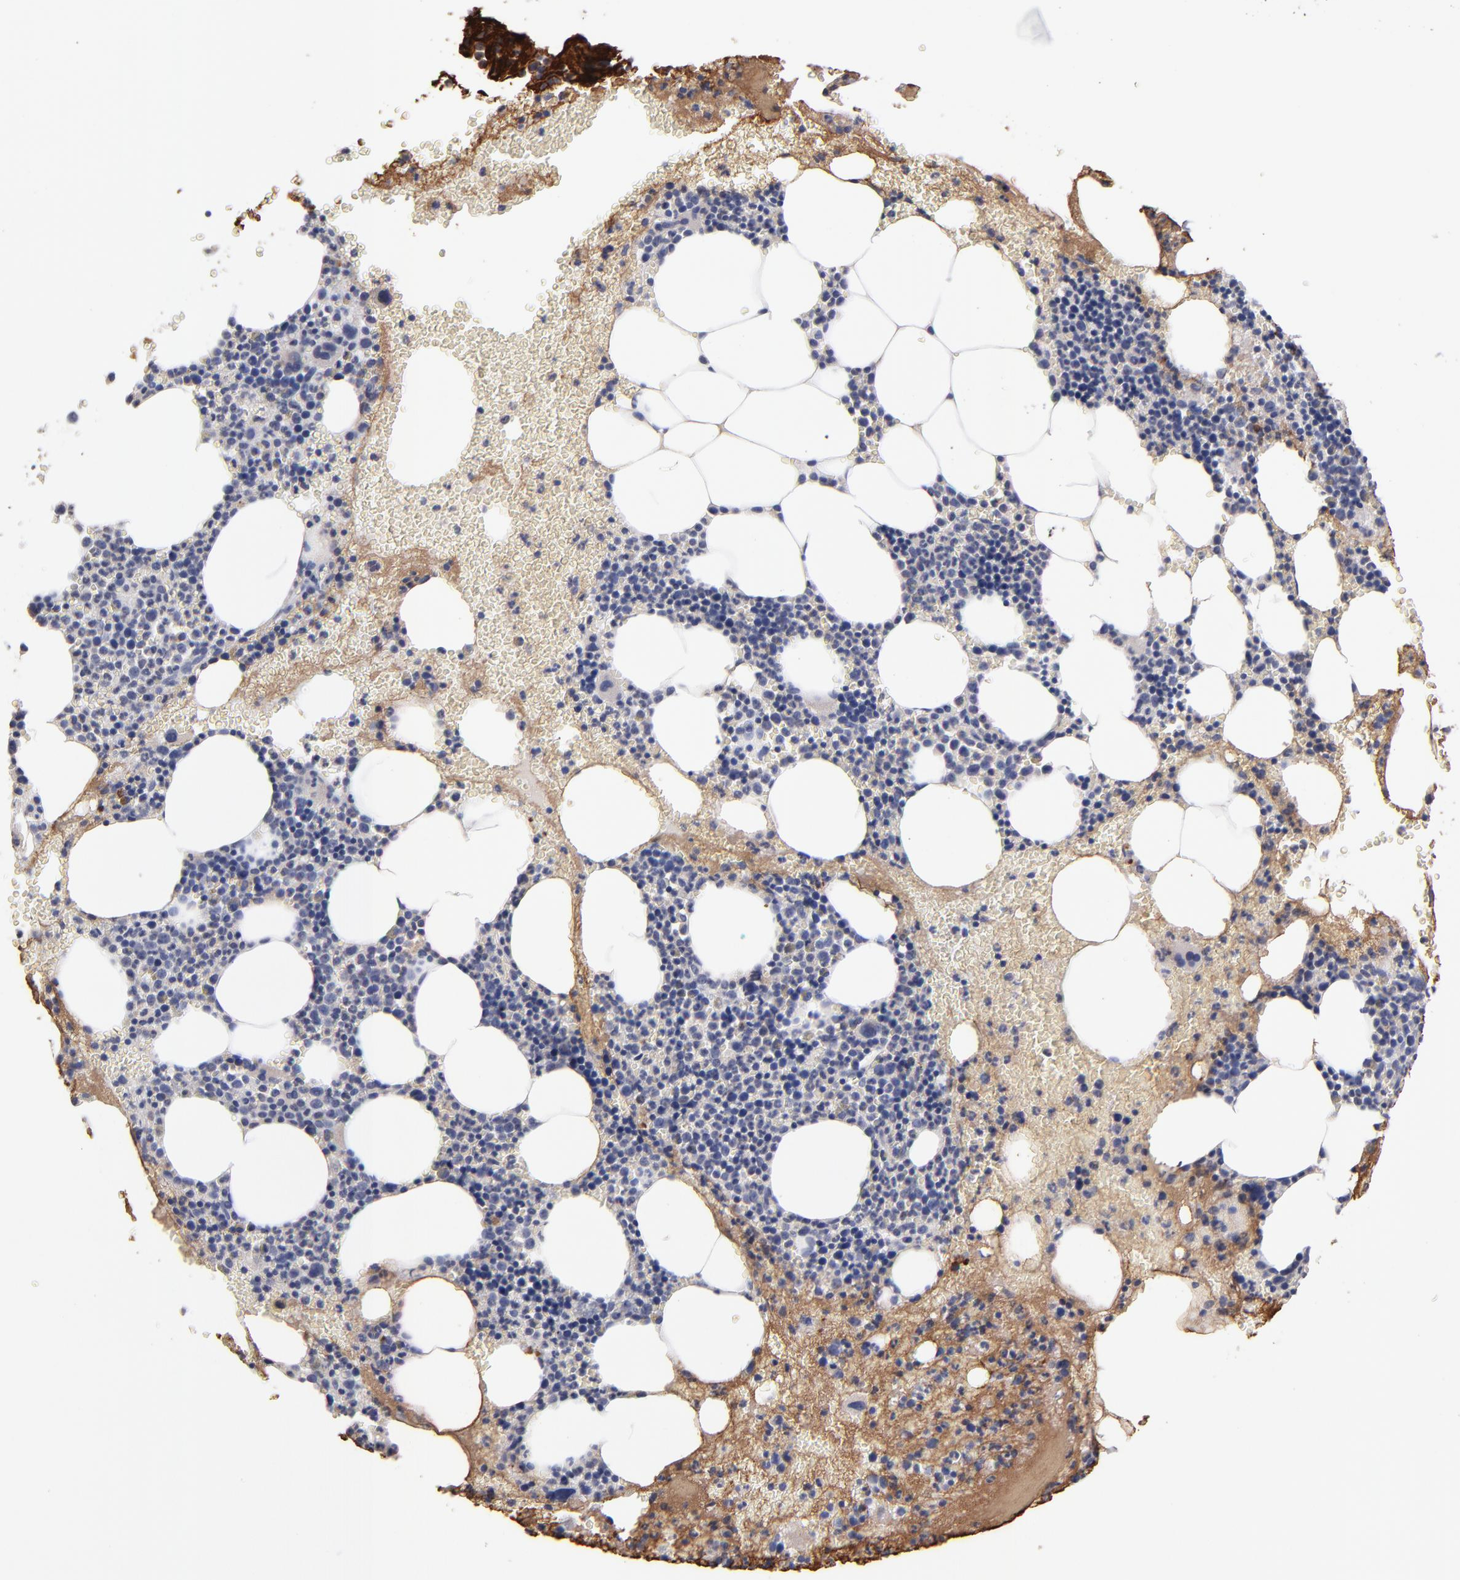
{"staining": {"intensity": "negative", "quantity": "none", "location": "none"}, "tissue": "bone marrow", "cell_type": "Hematopoietic cells", "image_type": "normal", "snomed": [{"axis": "morphology", "description": "Normal tissue, NOS"}, {"axis": "topography", "description": "Bone marrow"}], "caption": "Immunohistochemical staining of normal human bone marrow shows no significant expression in hematopoietic cells.", "gene": "DACT1", "patient": {"sex": "male", "age": 82}}